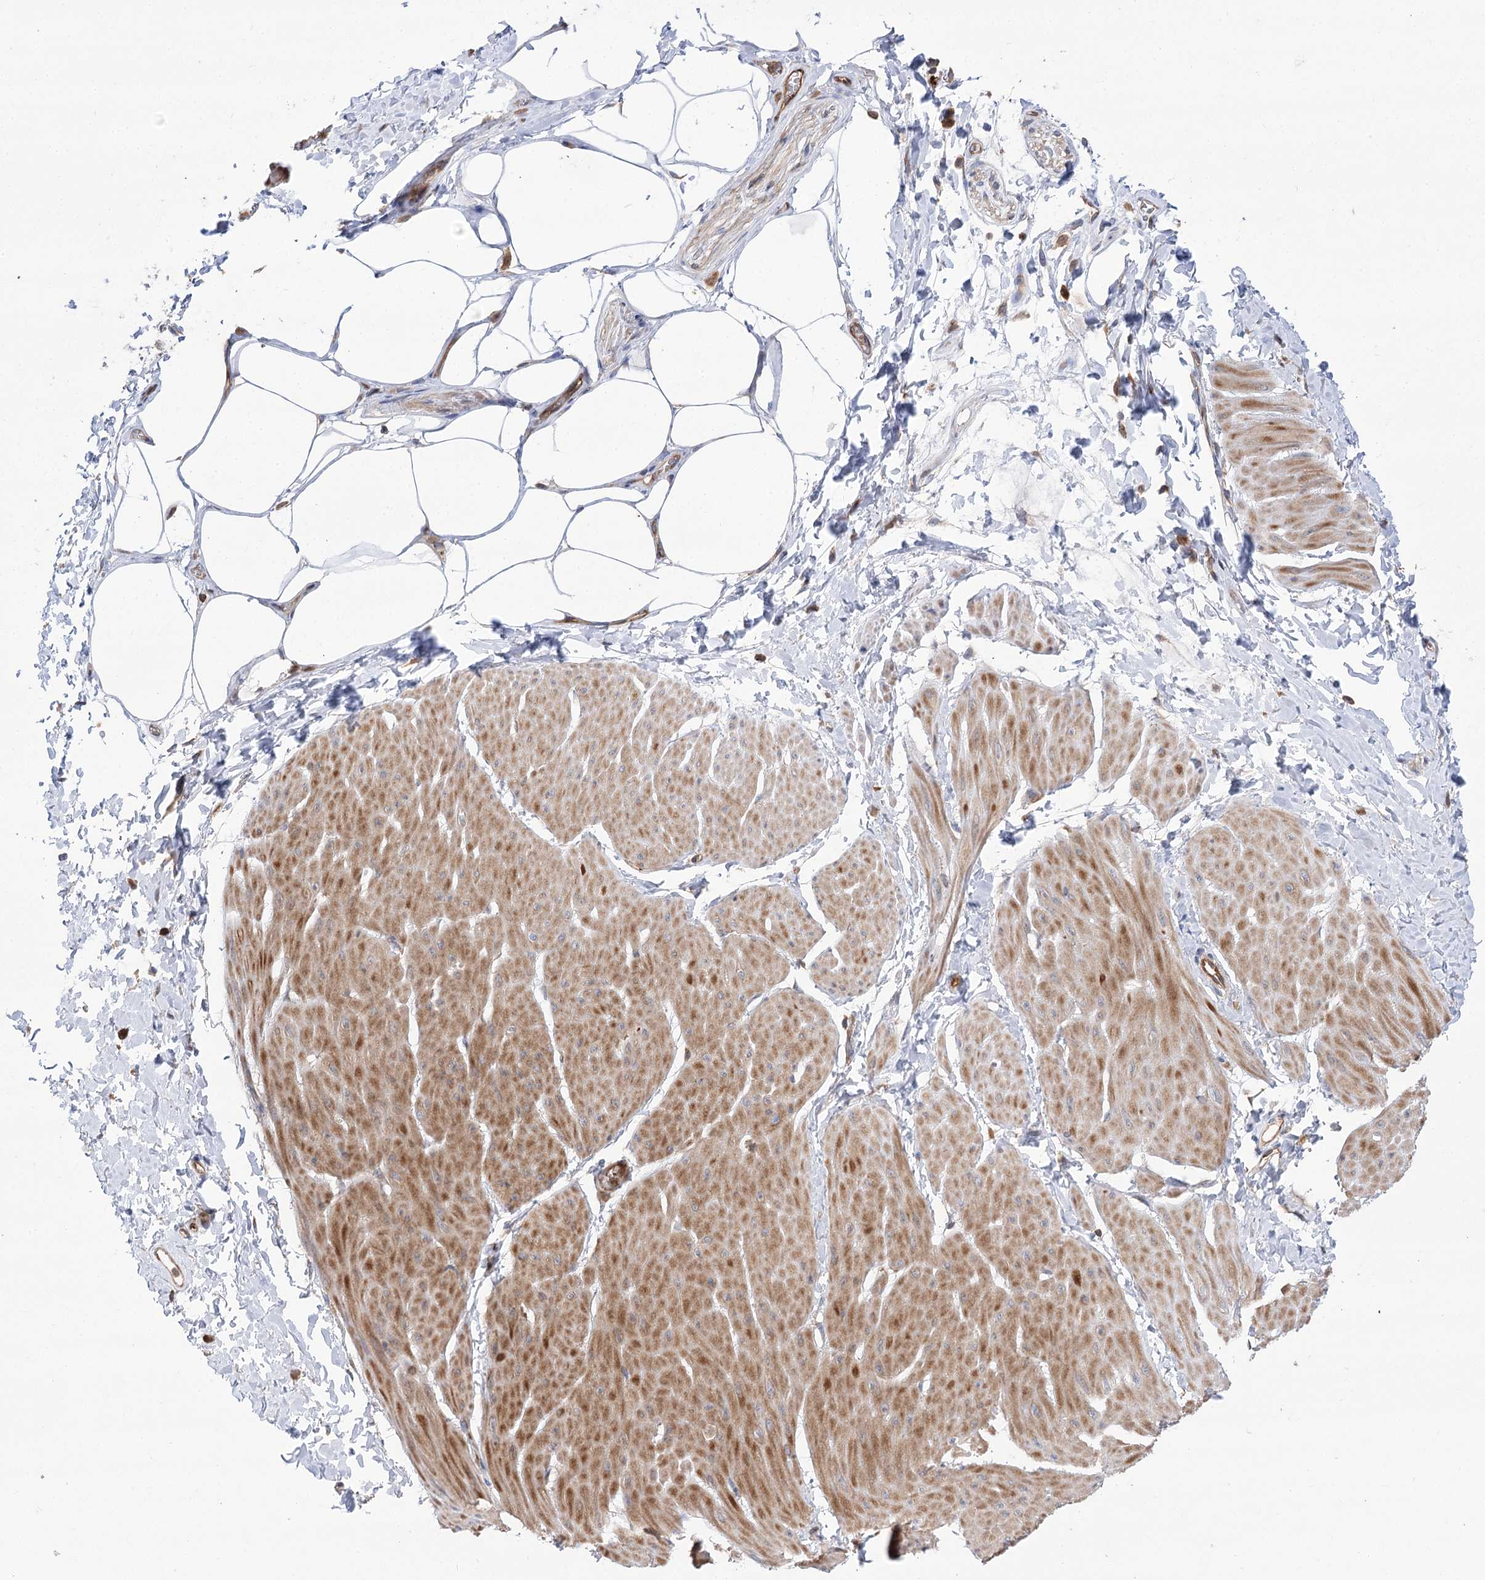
{"staining": {"intensity": "moderate", "quantity": "25%-75%", "location": "cytoplasmic/membranous"}, "tissue": "smooth muscle", "cell_type": "Smooth muscle cells", "image_type": "normal", "snomed": [{"axis": "morphology", "description": "Urothelial carcinoma, High grade"}, {"axis": "topography", "description": "Urinary bladder"}], "caption": "The micrograph demonstrates a brown stain indicating the presence of a protein in the cytoplasmic/membranous of smooth muscle cells in smooth muscle.", "gene": "VPS37B", "patient": {"sex": "male", "age": 46}}